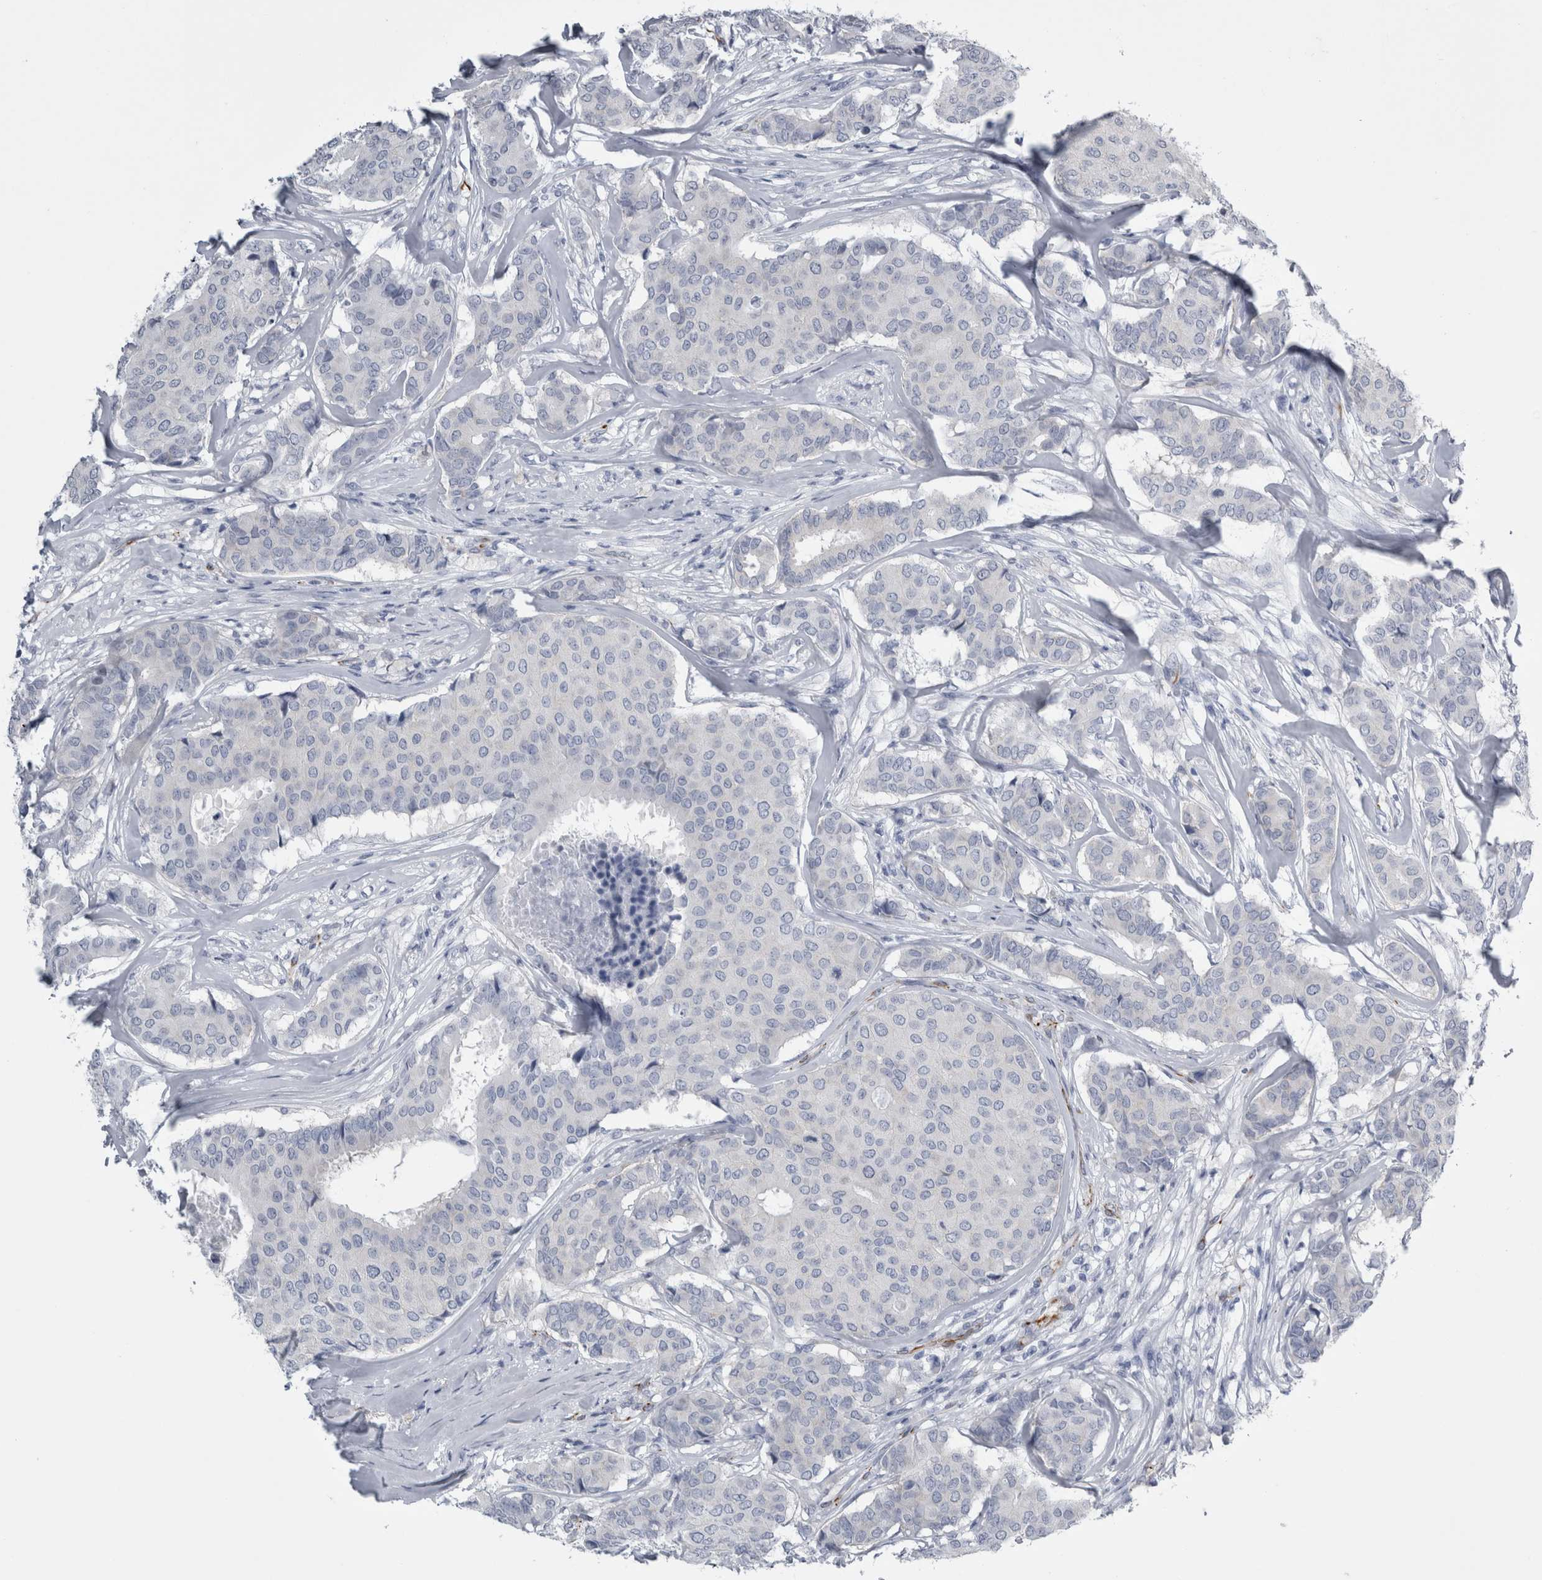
{"staining": {"intensity": "negative", "quantity": "none", "location": "none"}, "tissue": "breast cancer", "cell_type": "Tumor cells", "image_type": "cancer", "snomed": [{"axis": "morphology", "description": "Duct carcinoma"}, {"axis": "topography", "description": "Breast"}], "caption": "Tumor cells are negative for brown protein staining in breast cancer (intraductal carcinoma). (DAB (3,3'-diaminobenzidine) IHC with hematoxylin counter stain).", "gene": "VWDE", "patient": {"sex": "female", "age": 75}}